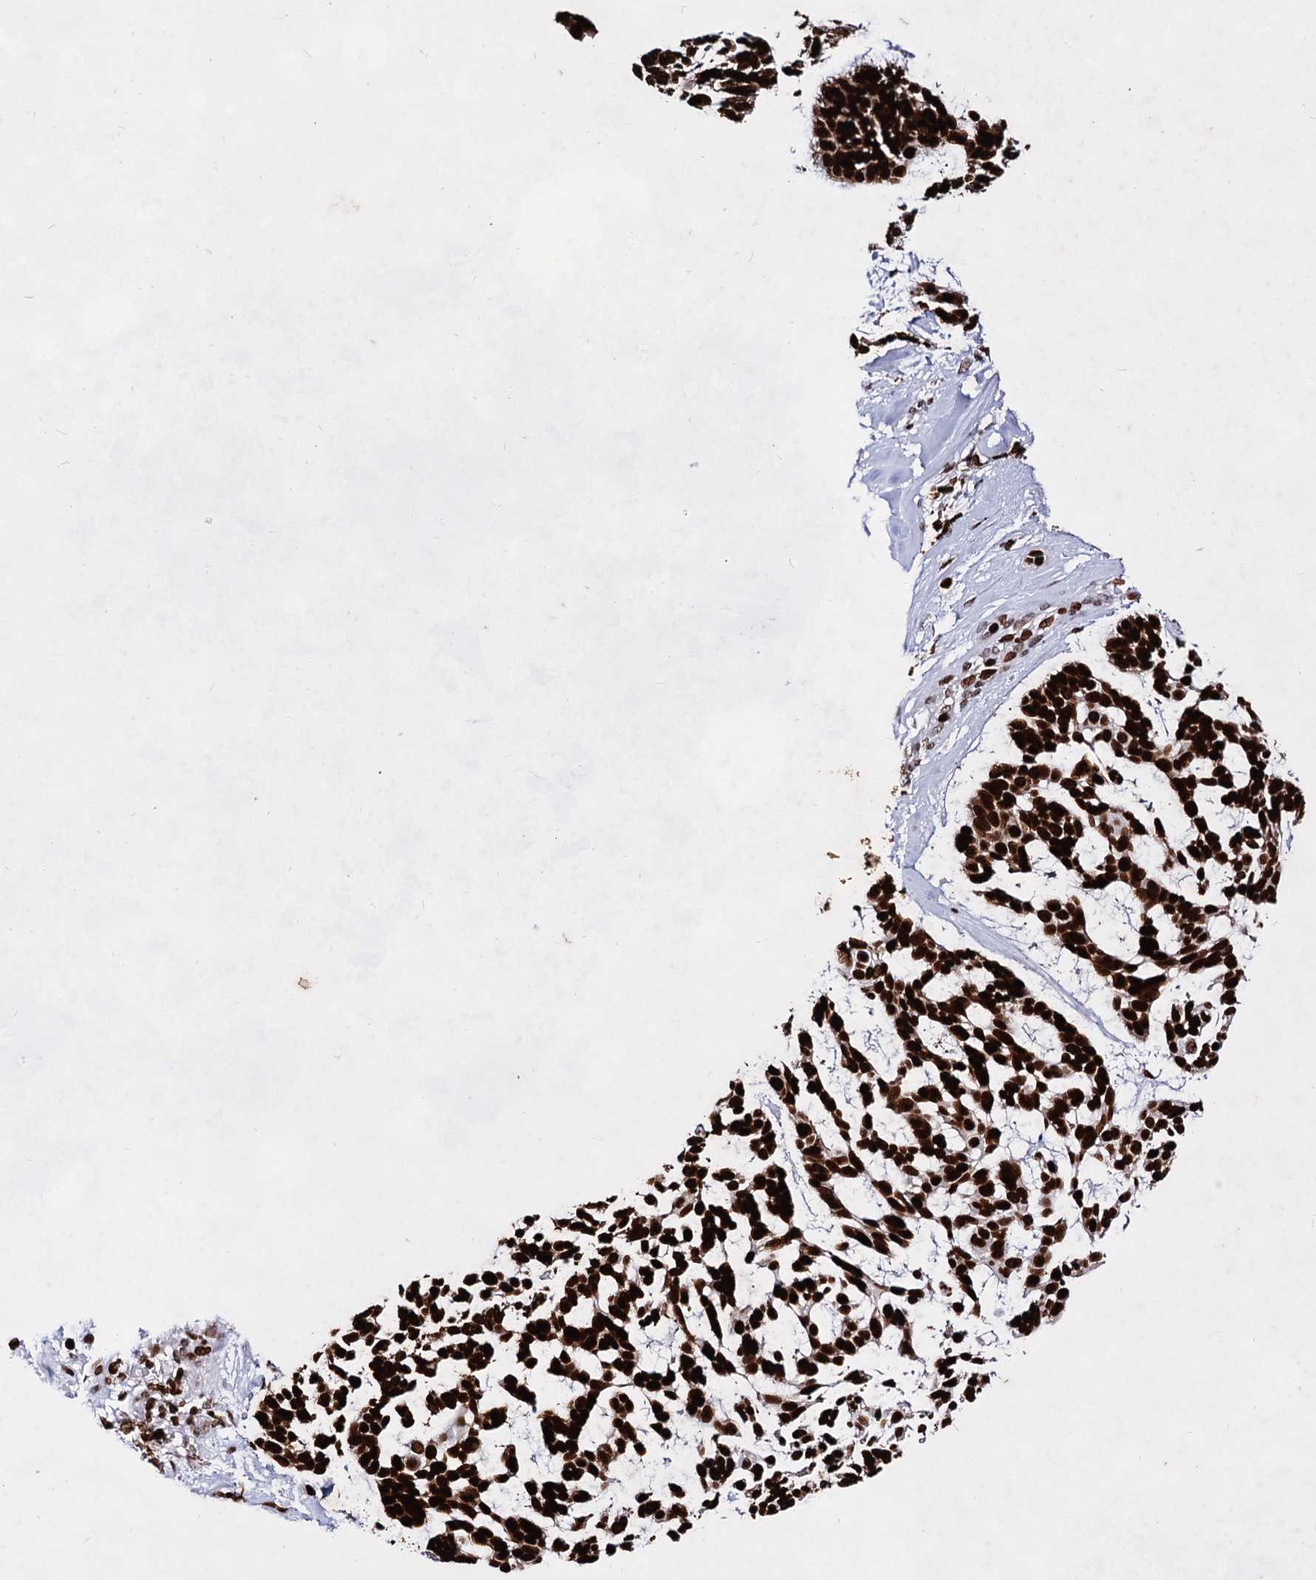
{"staining": {"intensity": "strong", "quantity": ">75%", "location": "nuclear"}, "tissue": "skin cancer", "cell_type": "Tumor cells", "image_type": "cancer", "snomed": [{"axis": "morphology", "description": "Basal cell carcinoma"}, {"axis": "topography", "description": "Skin"}], "caption": "There is high levels of strong nuclear expression in tumor cells of skin cancer (basal cell carcinoma), as demonstrated by immunohistochemical staining (brown color).", "gene": "HMGB2", "patient": {"sex": "male", "age": 88}}